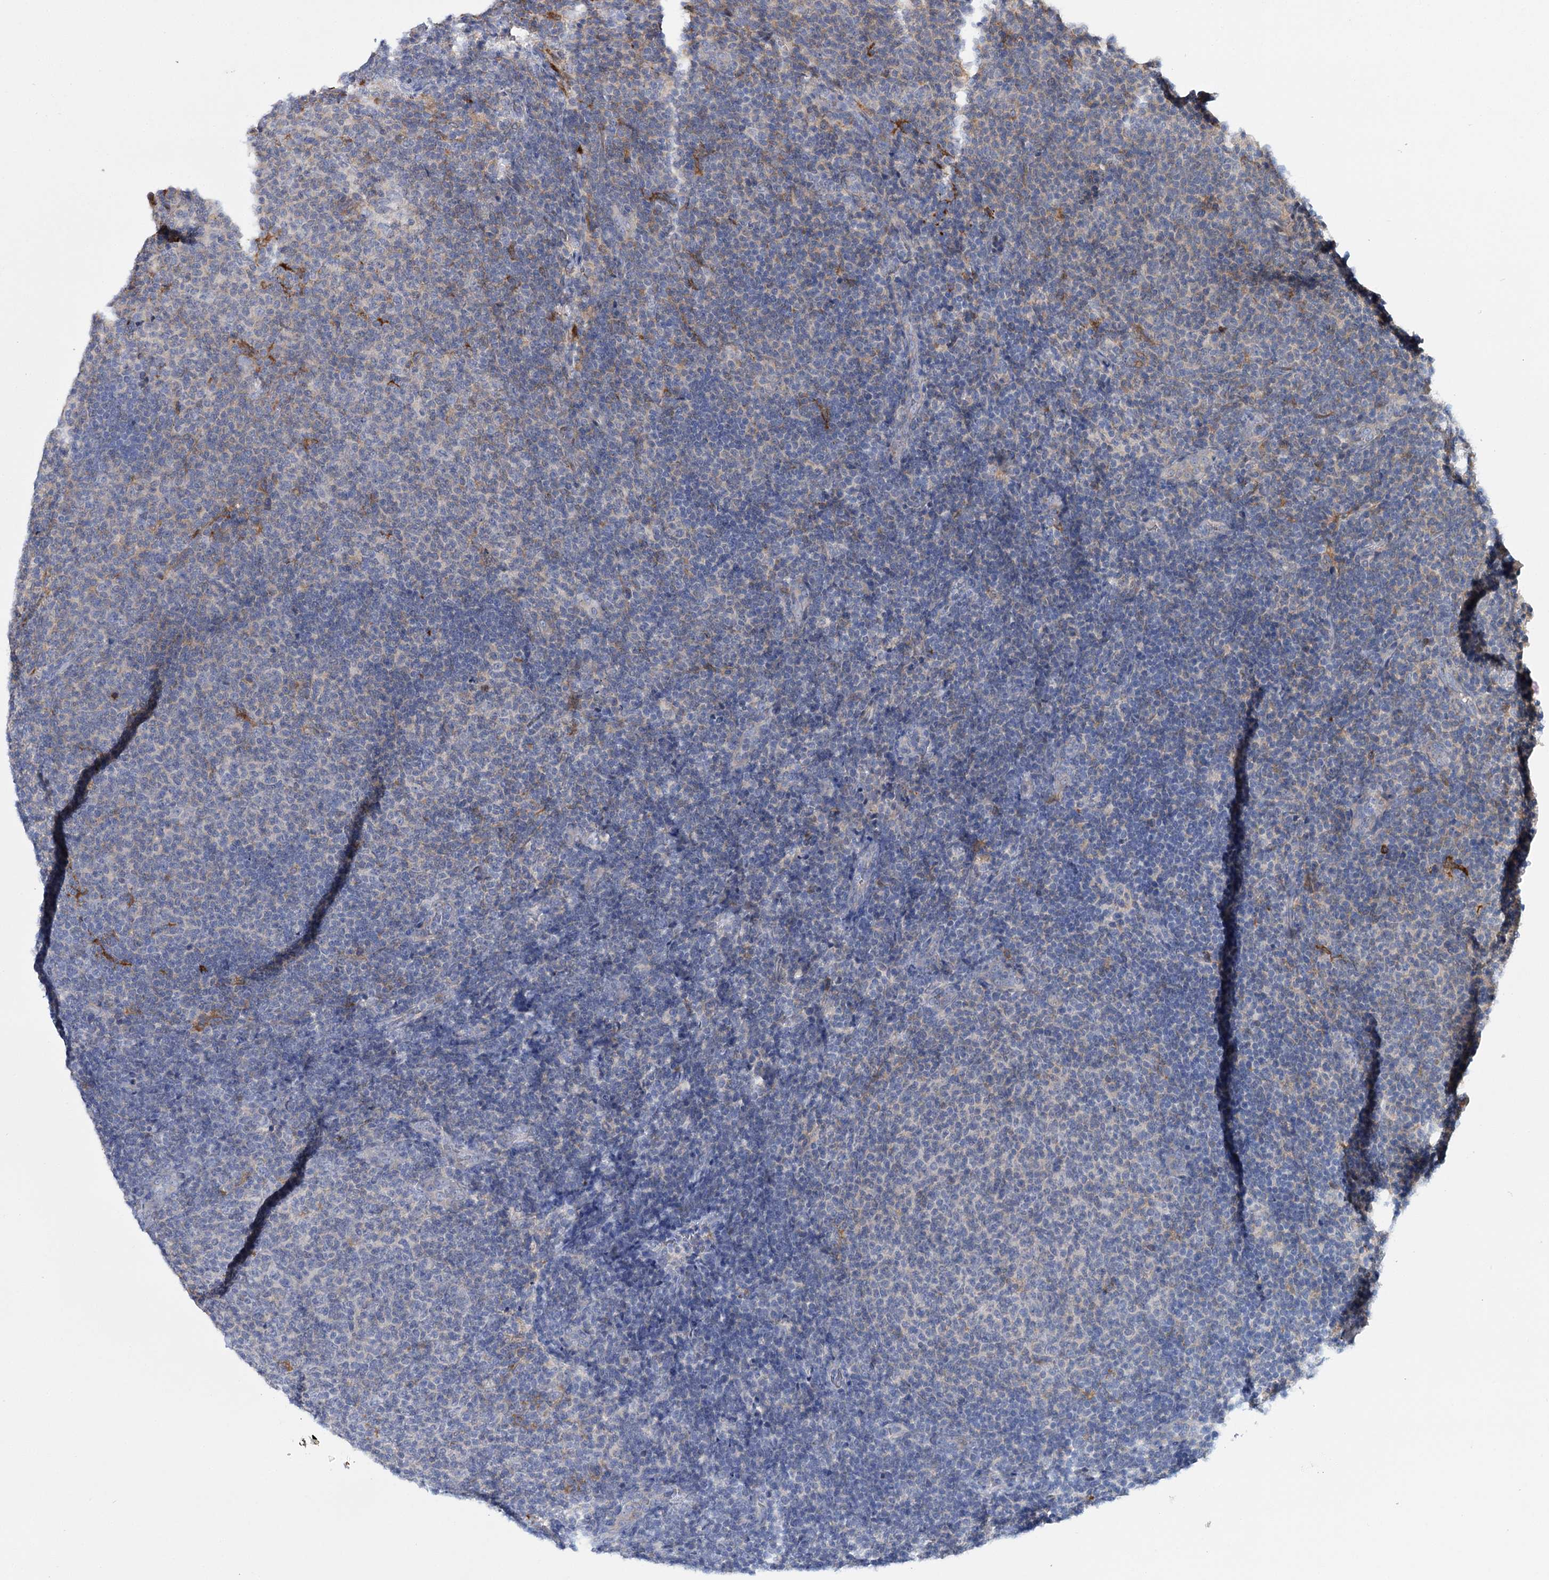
{"staining": {"intensity": "negative", "quantity": "none", "location": "none"}, "tissue": "lymphoma", "cell_type": "Tumor cells", "image_type": "cancer", "snomed": [{"axis": "morphology", "description": "Malignant lymphoma, non-Hodgkin's type, Low grade"}, {"axis": "topography", "description": "Lymph node"}], "caption": "Immunohistochemical staining of human malignant lymphoma, non-Hodgkin's type (low-grade) reveals no significant expression in tumor cells. (Brightfield microscopy of DAB (3,3'-diaminobenzidine) IHC at high magnification).", "gene": "CFAP46", "patient": {"sex": "male", "age": 66}}